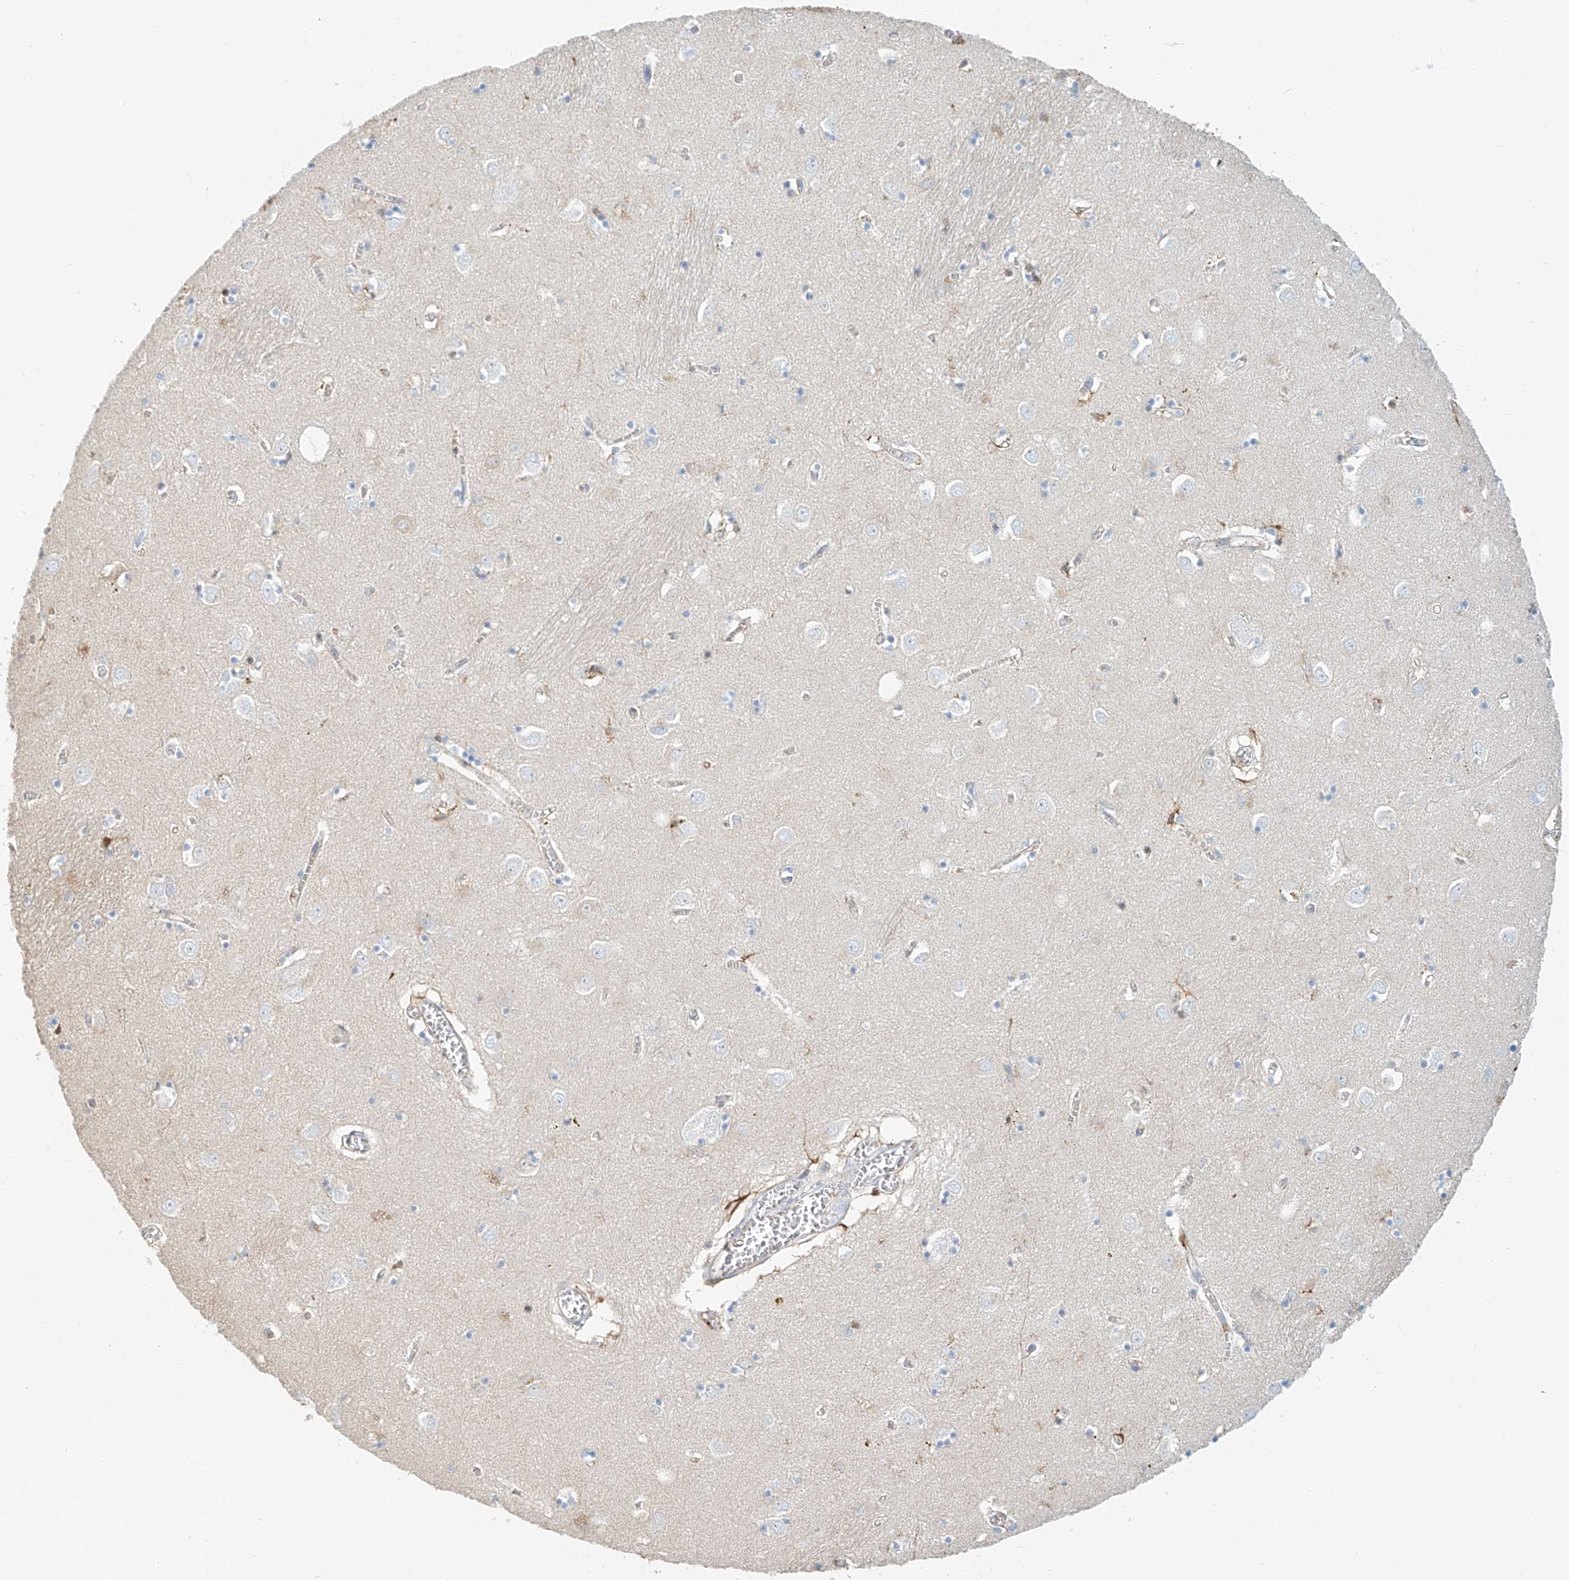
{"staining": {"intensity": "negative", "quantity": "none", "location": "none"}, "tissue": "caudate", "cell_type": "Glial cells", "image_type": "normal", "snomed": [{"axis": "morphology", "description": "Normal tissue, NOS"}, {"axis": "topography", "description": "Lateral ventricle wall"}], "caption": "Glial cells are negative for brown protein staining in benign caudate.", "gene": "ZFP30", "patient": {"sex": "male", "age": 70}}